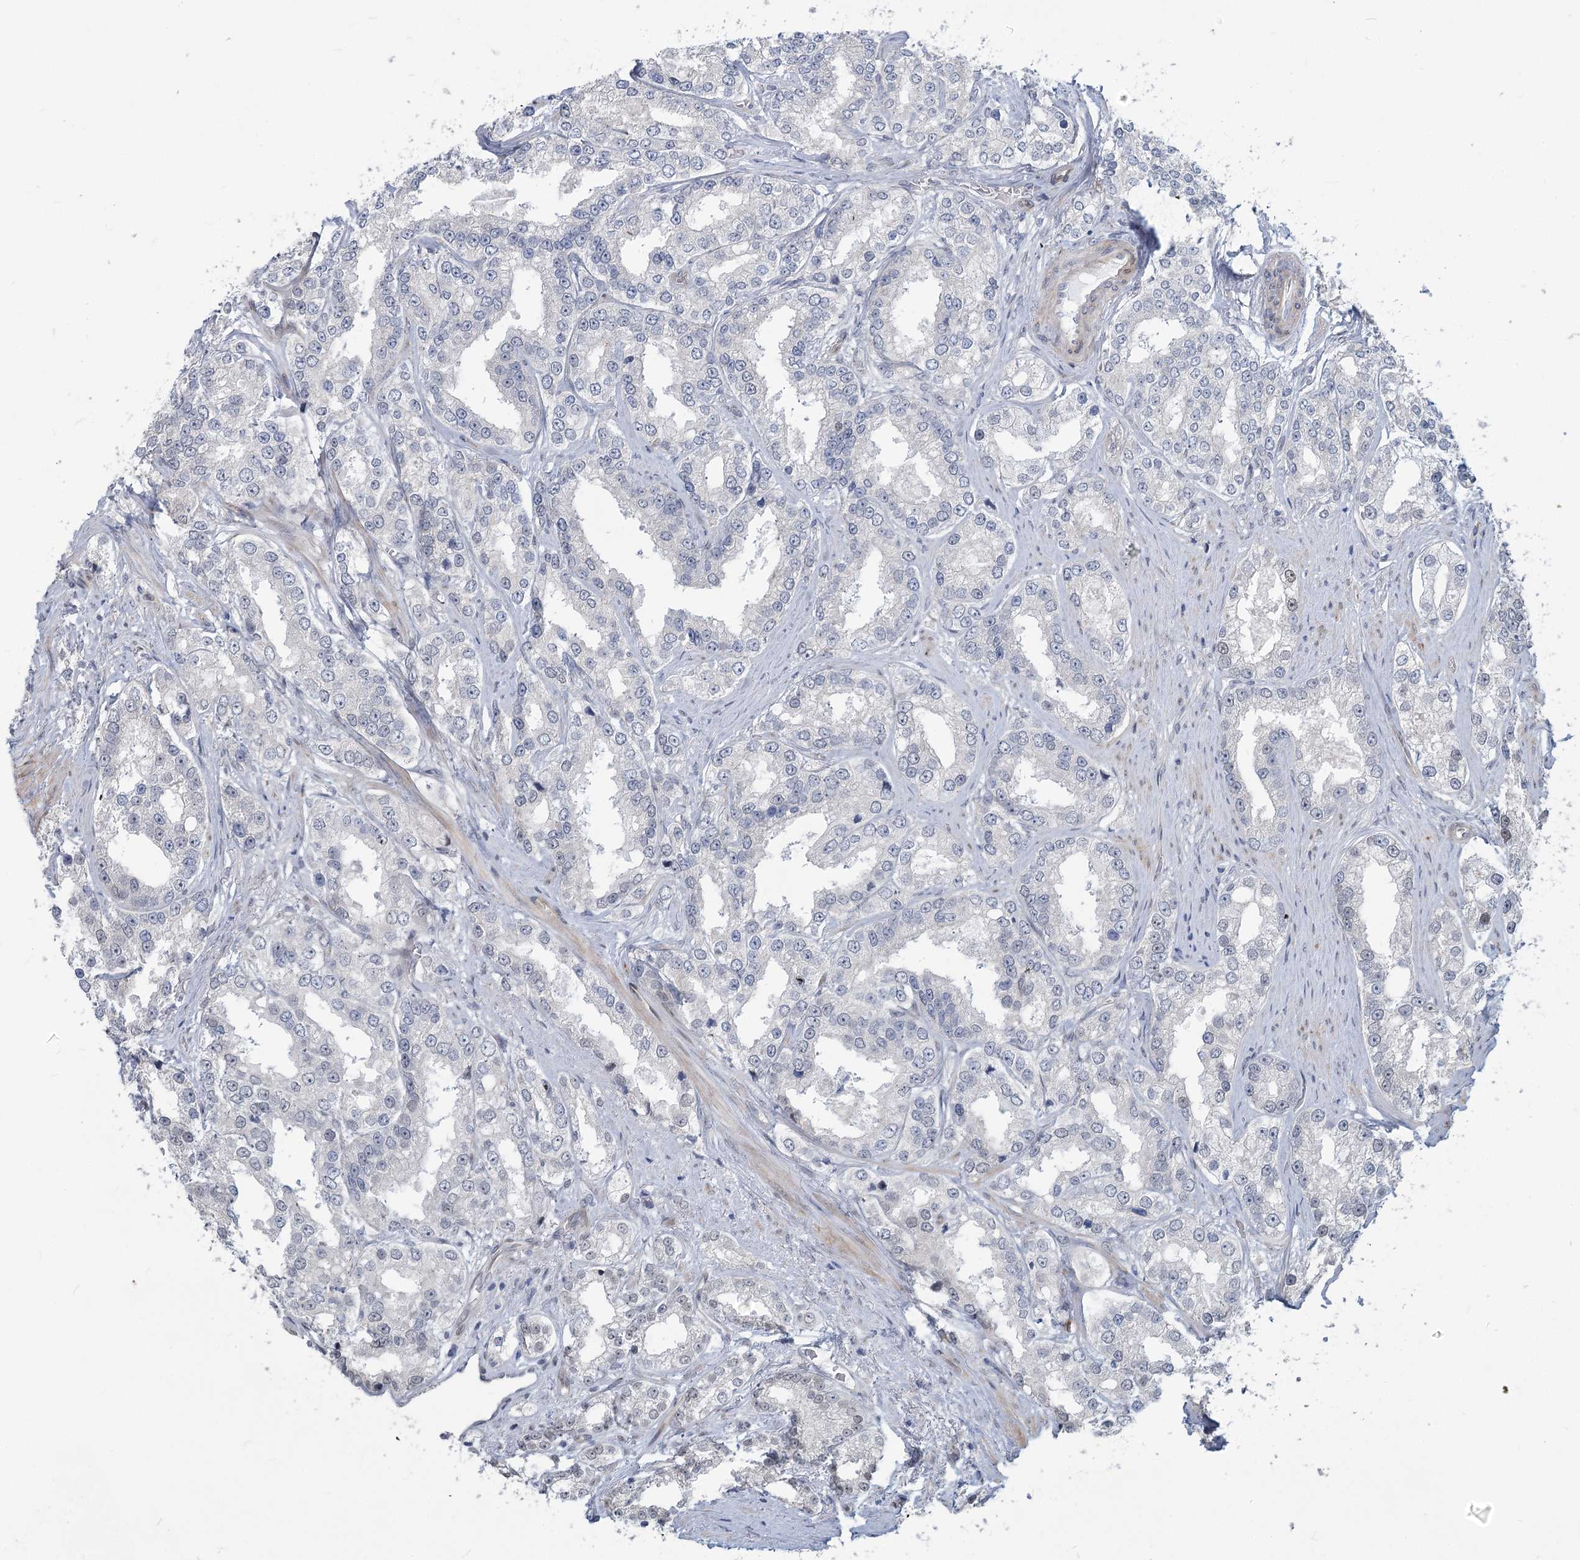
{"staining": {"intensity": "negative", "quantity": "none", "location": "none"}, "tissue": "prostate cancer", "cell_type": "Tumor cells", "image_type": "cancer", "snomed": [{"axis": "morphology", "description": "Normal tissue, NOS"}, {"axis": "morphology", "description": "Adenocarcinoma, High grade"}, {"axis": "topography", "description": "Prostate"}], "caption": "Immunohistochemistry photomicrograph of neoplastic tissue: prostate high-grade adenocarcinoma stained with DAB (3,3'-diaminobenzidine) demonstrates no significant protein staining in tumor cells. The staining was performed using DAB to visualize the protein expression in brown, while the nuclei were stained in blue with hematoxylin (Magnification: 20x).", "gene": "ABITRAM", "patient": {"sex": "male", "age": 83}}